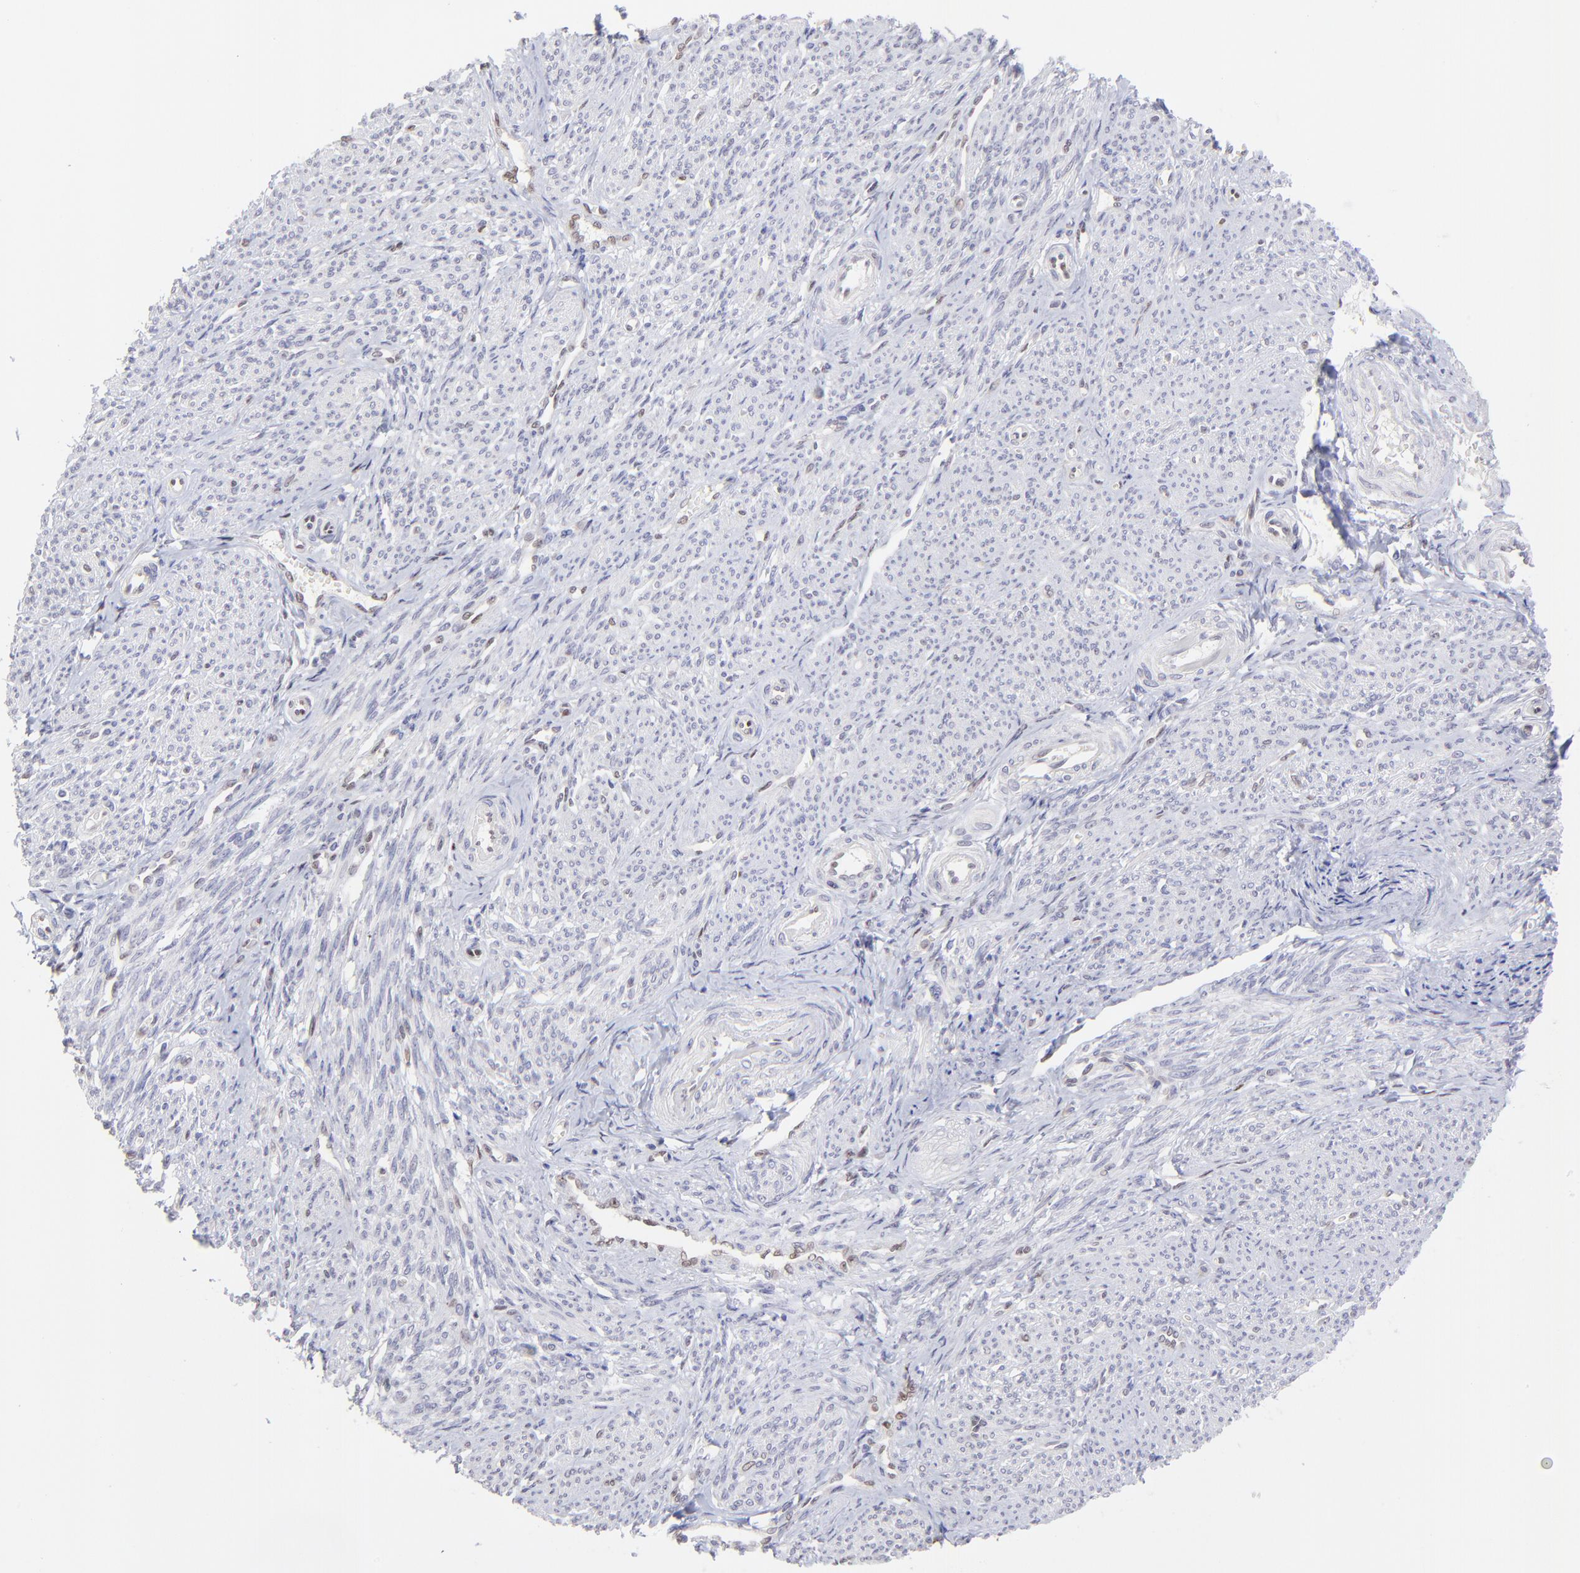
{"staining": {"intensity": "negative", "quantity": "none", "location": "none"}, "tissue": "smooth muscle", "cell_type": "Smooth muscle cells", "image_type": "normal", "snomed": [{"axis": "morphology", "description": "Normal tissue, NOS"}, {"axis": "topography", "description": "Smooth muscle"}], "caption": "Protein analysis of unremarkable smooth muscle displays no significant positivity in smooth muscle cells. (DAB (3,3'-diaminobenzidine) IHC visualized using brightfield microscopy, high magnification).", "gene": "KLF4", "patient": {"sex": "female", "age": 65}}